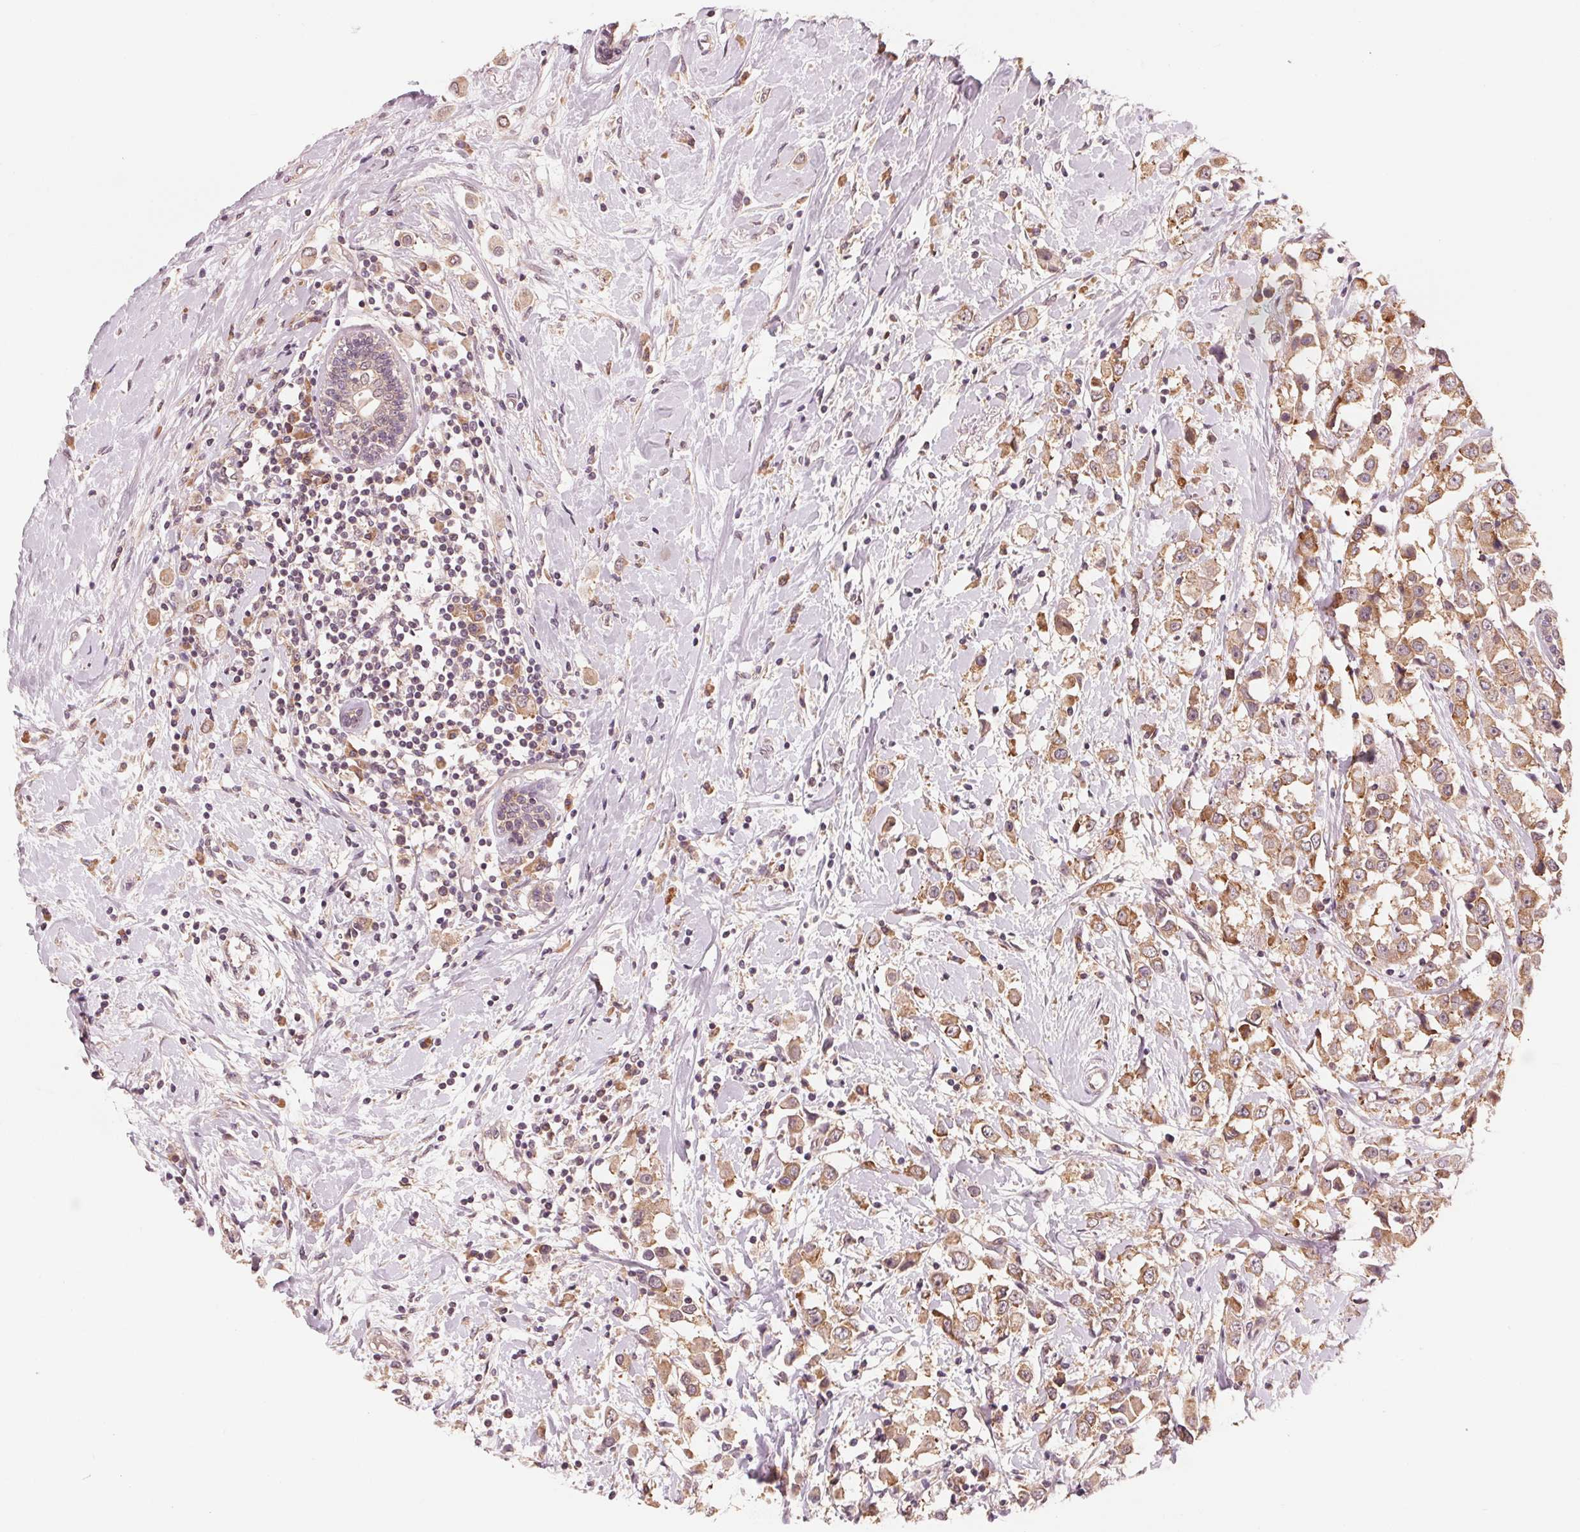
{"staining": {"intensity": "moderate", "quantity": ">75%", "location": "cytoplasmic/membranous"}, "tissue": "breast cancer", "cell_type": "Tumor cells", "image_type": "cancer", "snomed": [{"axis": "morphology", "description": "Duct carcinoma"}, {"axis": "topography", "description": "Breast"}], "caption": "Breast invasive ductal carcinoma stained with a protein marker displays moderate staining in tumor cells.", "gene": "GIGYF2", "patient": {"sex": "female", "age": 61}}